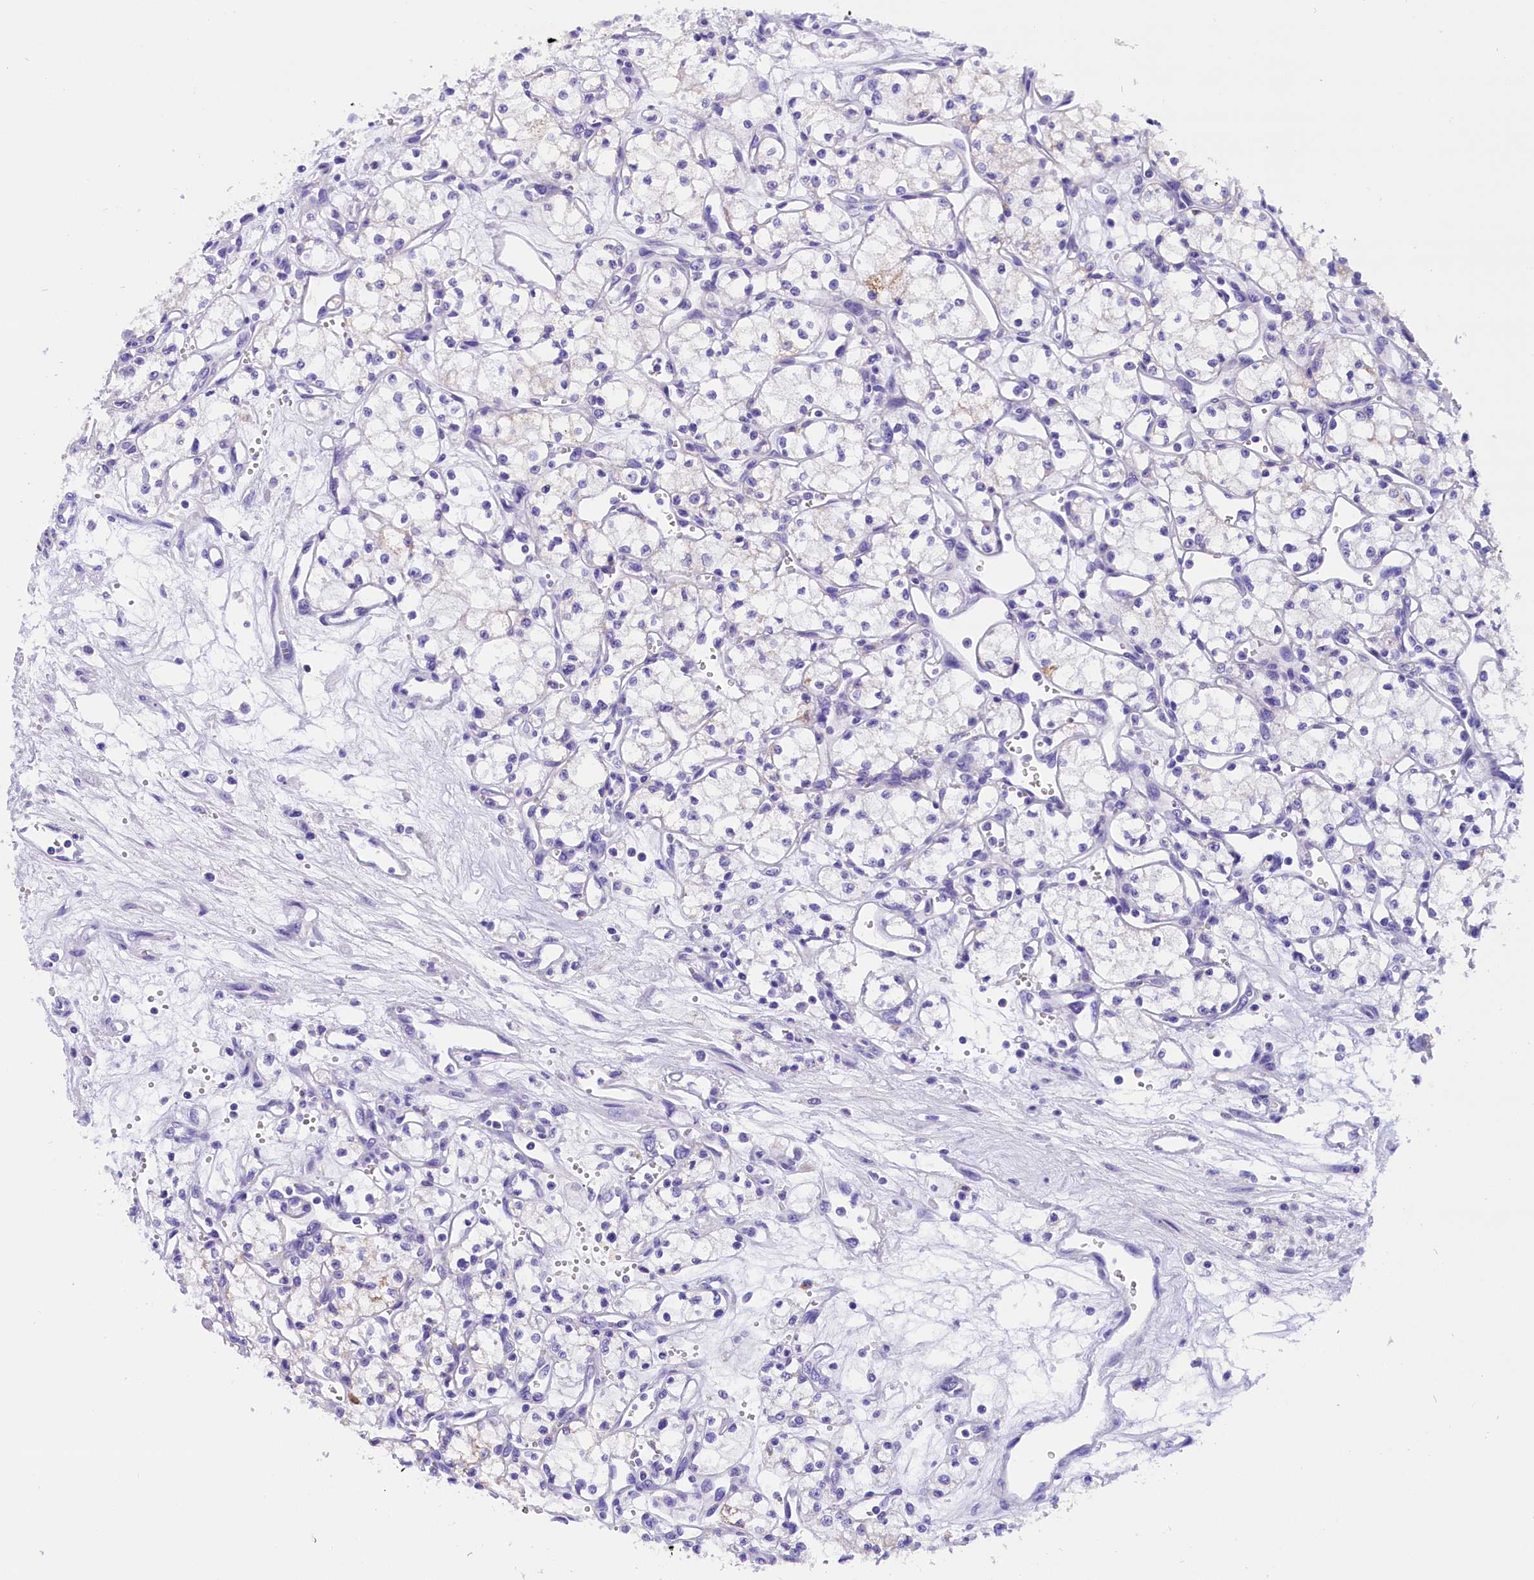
{"staining": {"intensity": "negative", "quantity": "none", "location": "none"}, "tissue": "renal cancer", "cell_type": "Tumor cells", "image_type": "cancer", "snomed": [{"axis": "morphology", "description": "Adenocarcinoma, NOS"}, {"axis": "topography", "description": "Kidney"}], "caption": "A photomicrograph of human adenocarcinoma (renal) is negative for staining in tumor cells. (DAB (3,3'-diaminobenzidine) immunohistochemistry (IHC) with hematoxylin counter stain).", "gene": "ABAT", "patient": {"sex": "male", "age": 59}}